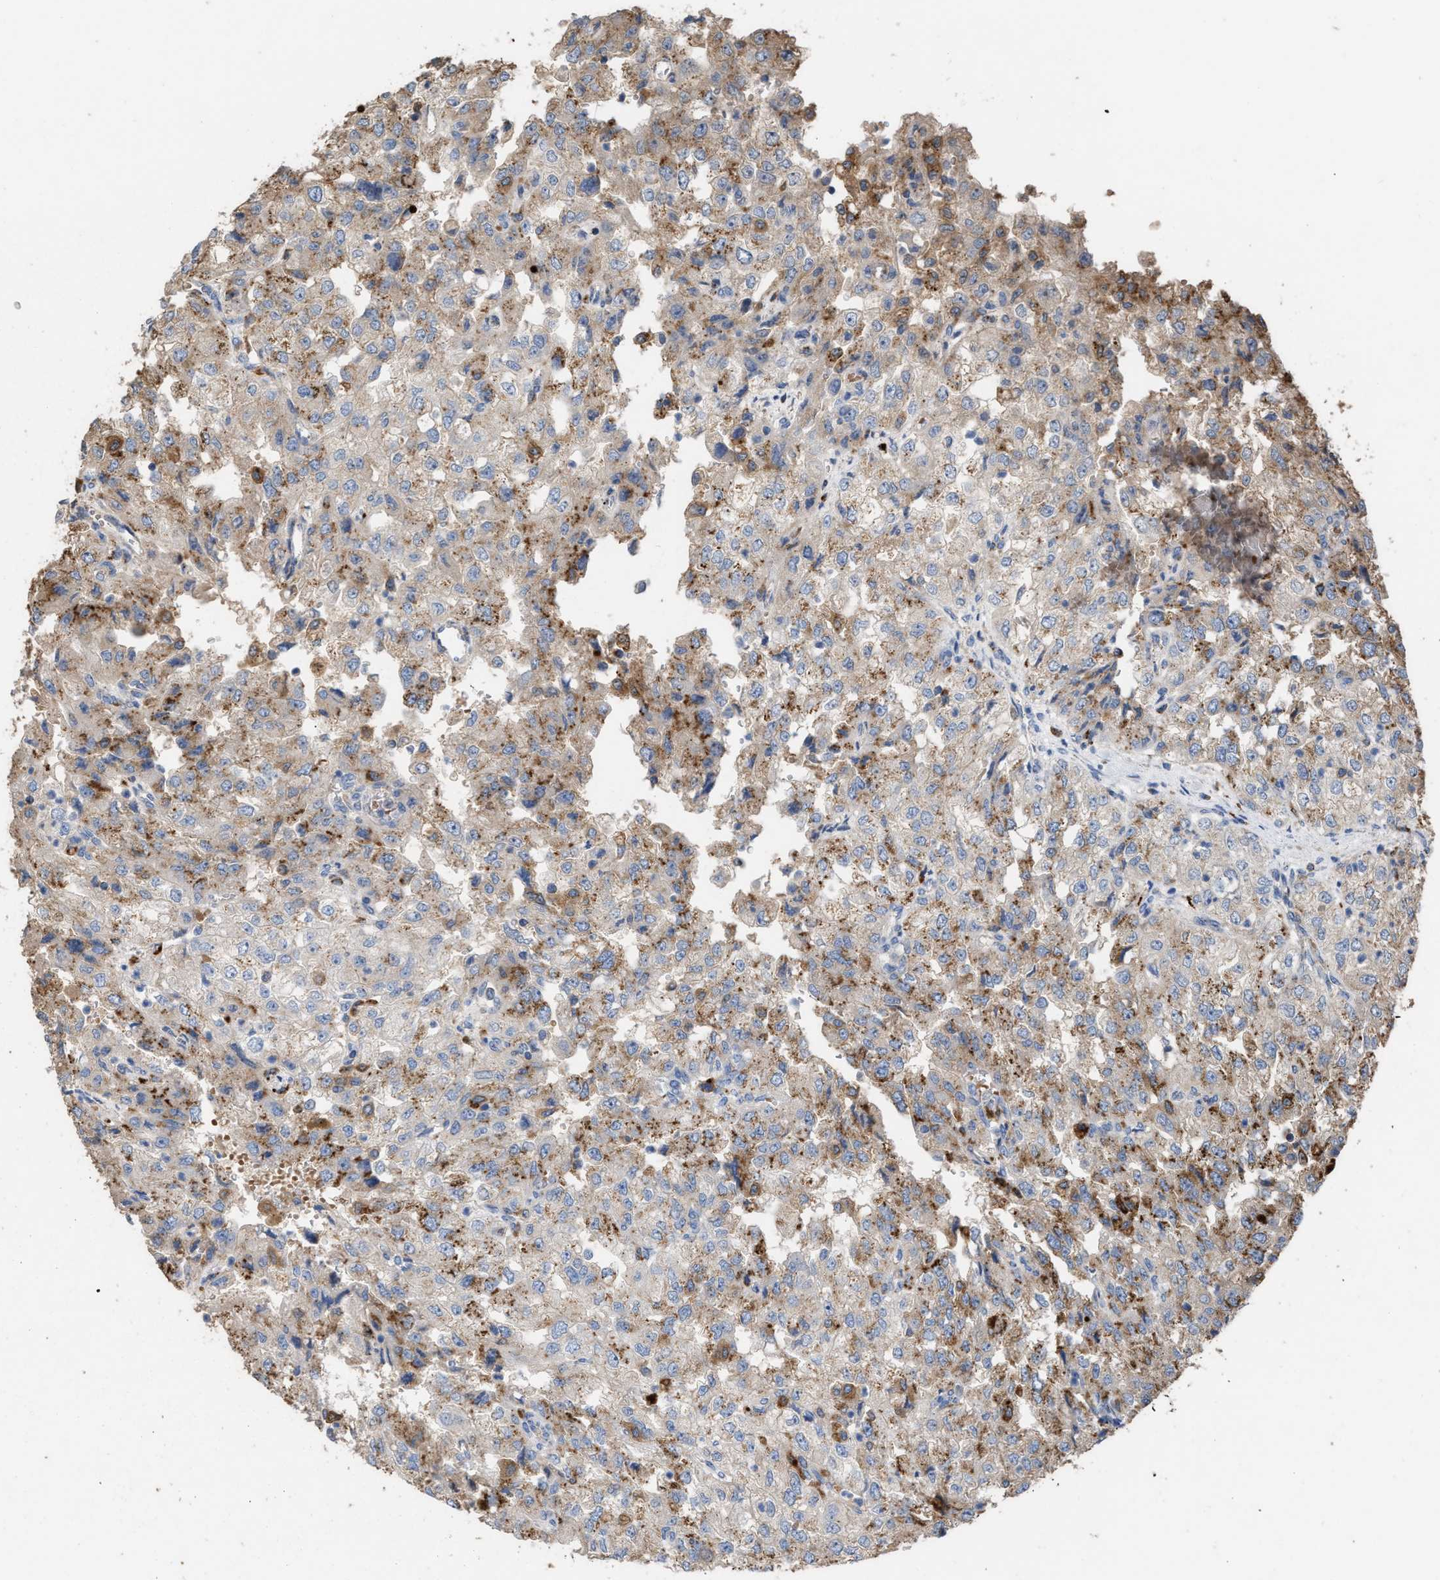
{"staining": {"intensity": "weak", "quantity": ">75%", "location": "cytoplasmic/membranous"}, "tissue": "renal cancer", "cell_type": "Tumor cells", "image_type": "cancer", "snomed": [{"axis": "morphology", "description": "Adenocarcinoma, NOS"}, {"axis": "topography", "description": "Kidney"}], "caption": "Immunohistochemical staining of renal cancer (adenocarcinoma) displays low levels of weak cytoplasmic/membranous protein positivity in approximately >75% of tumor cells. (brown staining indicates protein expression, while blue staining denotes nuclei).", "gene": "ELMO3", "patient": {"sex": "female", "age": 54}}